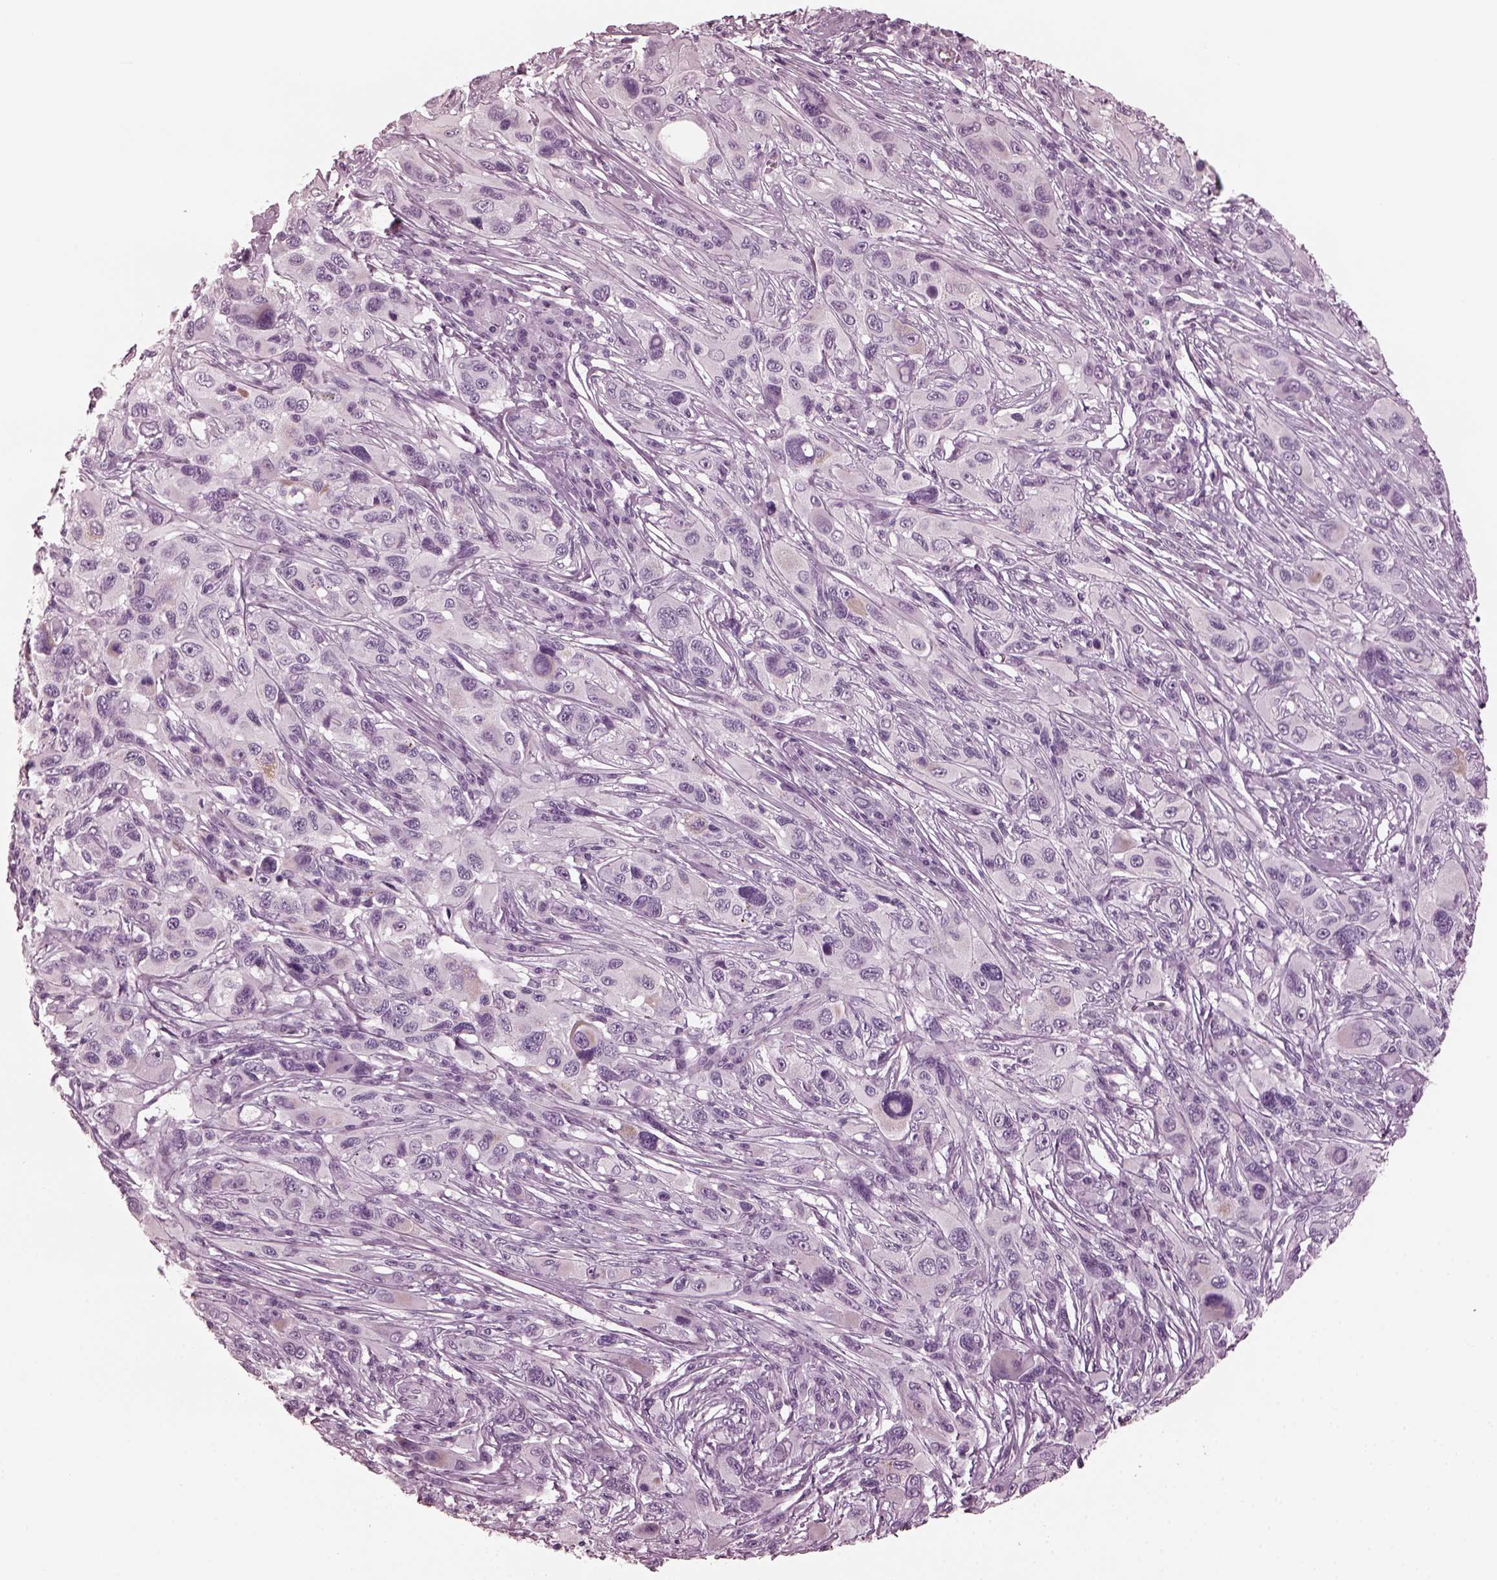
{"staining": {"intensity": "negative", "quantity": "none", "location": "none"}, "tissue": "melanoma", "cell_type": "Tumor cells", "image_type": "cancer", "snomed": [{"axis": "morphology", "description": "Malignant melanoma, NOS"}, {"axis": "topography", "description": "Skin"}], "caption": "This histopathology image is of malignant melanoma stained with immunohistochemistry to label a protein in brown with the nuclei are counter-stained blue. There is no staining in tumor cells. Nuclei are stained in blue.", "gene": "GRM6", "patient": {"sex": "male", "age": 53}}